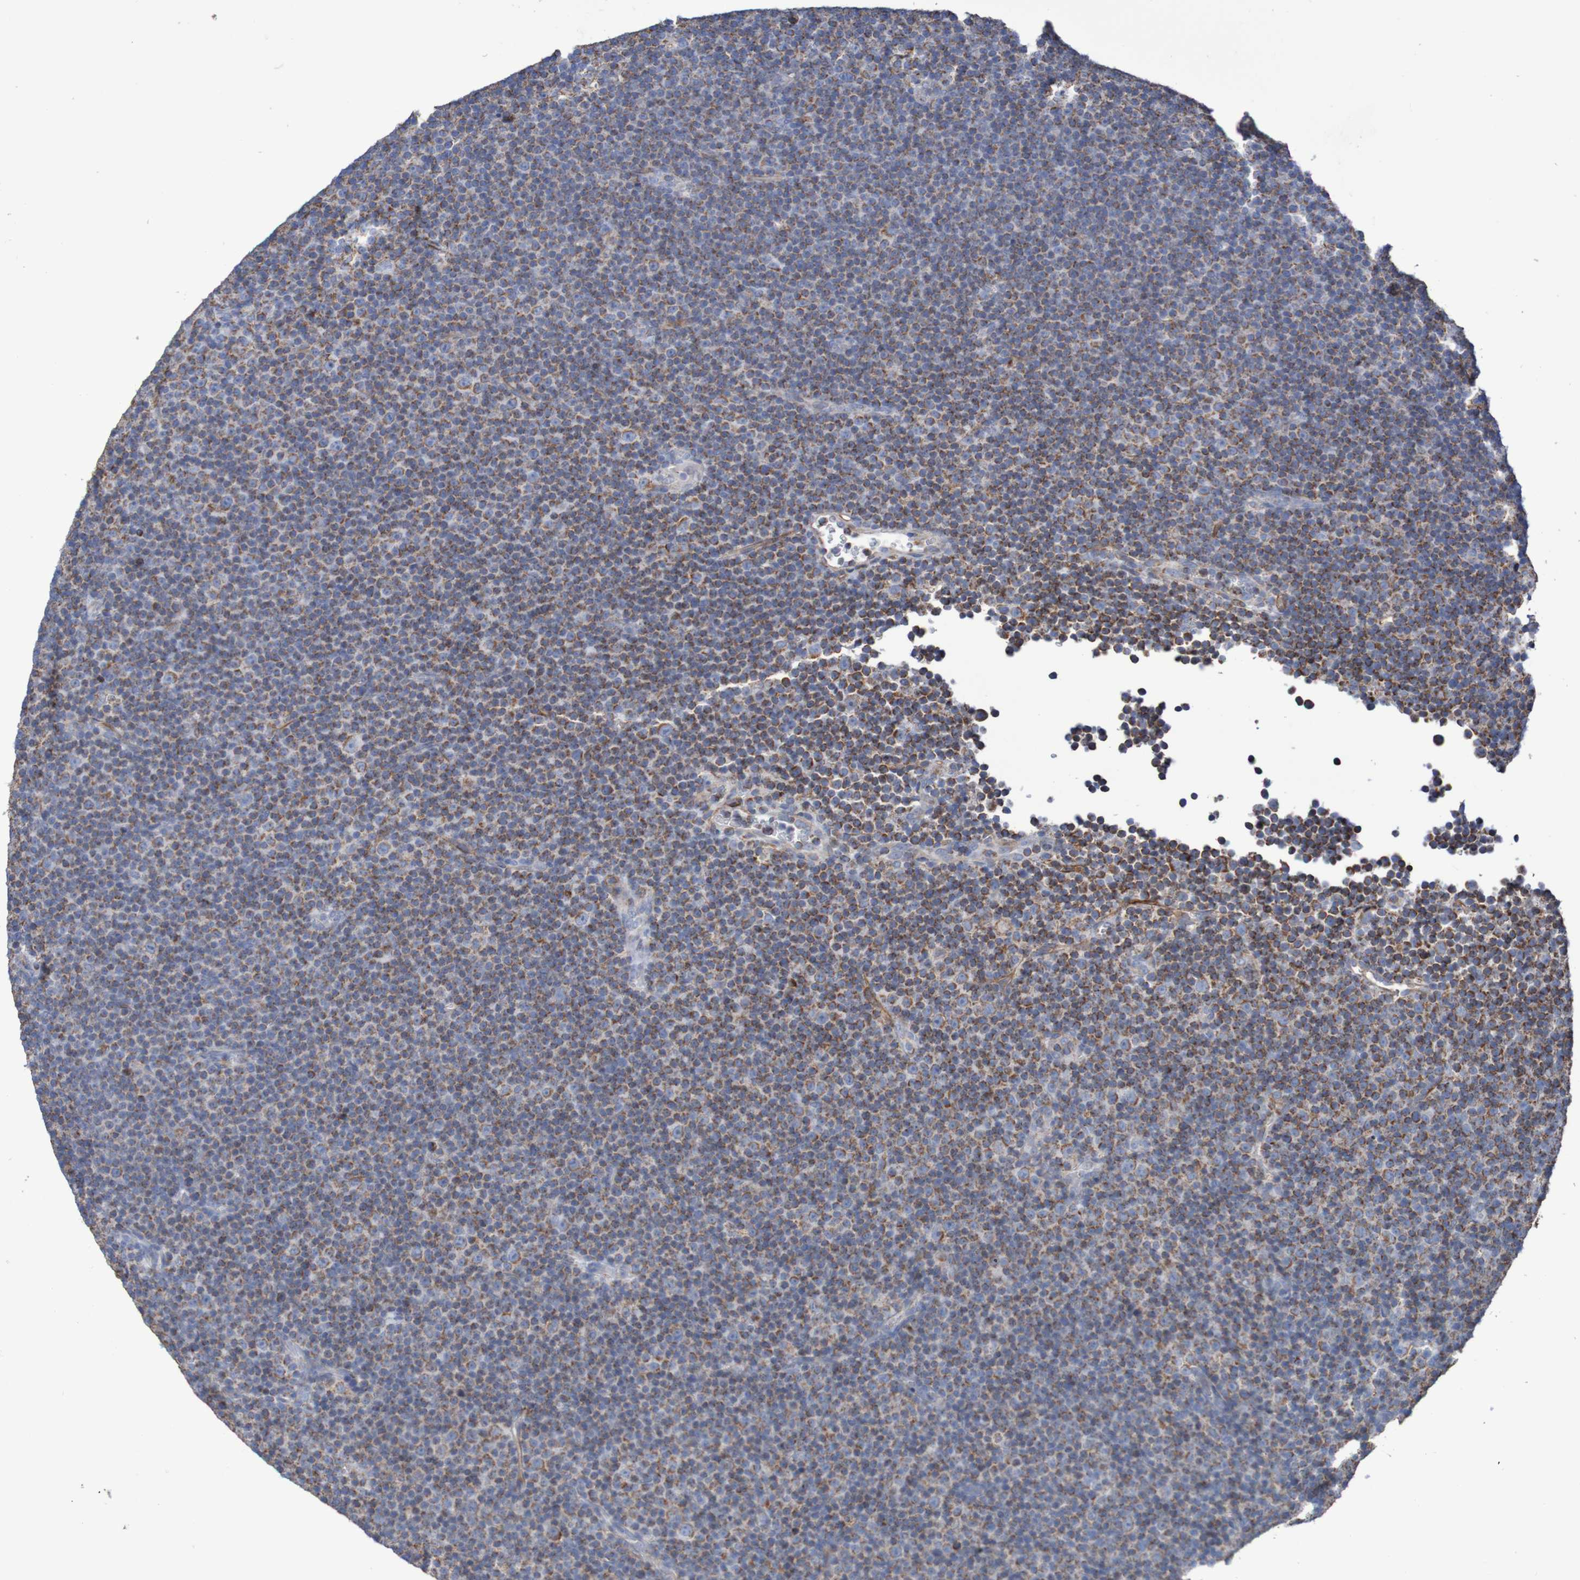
{"staining": {"intensity": "moderate", "quantity": ">75%", "location": "cytoplasmic/membranous"}, "tissue": "lymphoma", "cell_type": "Tumor cells", "image_type": "cancer", "snomed": [{"axis": "morphology", "description": "Malignant lymphoma, non-Hodgkin's type, Low grade"}, {"axis": "topography", "description": "Lymph node"}], "caption": "The photomicrograph reveals immunohistochemical staining of lymphoma. There is moderate cytoplasmic/membranous staining is appreciated in about >75% of tumor cells.", "gene": "MMEL1", "patient": {"sex": "female", "age": 67}}